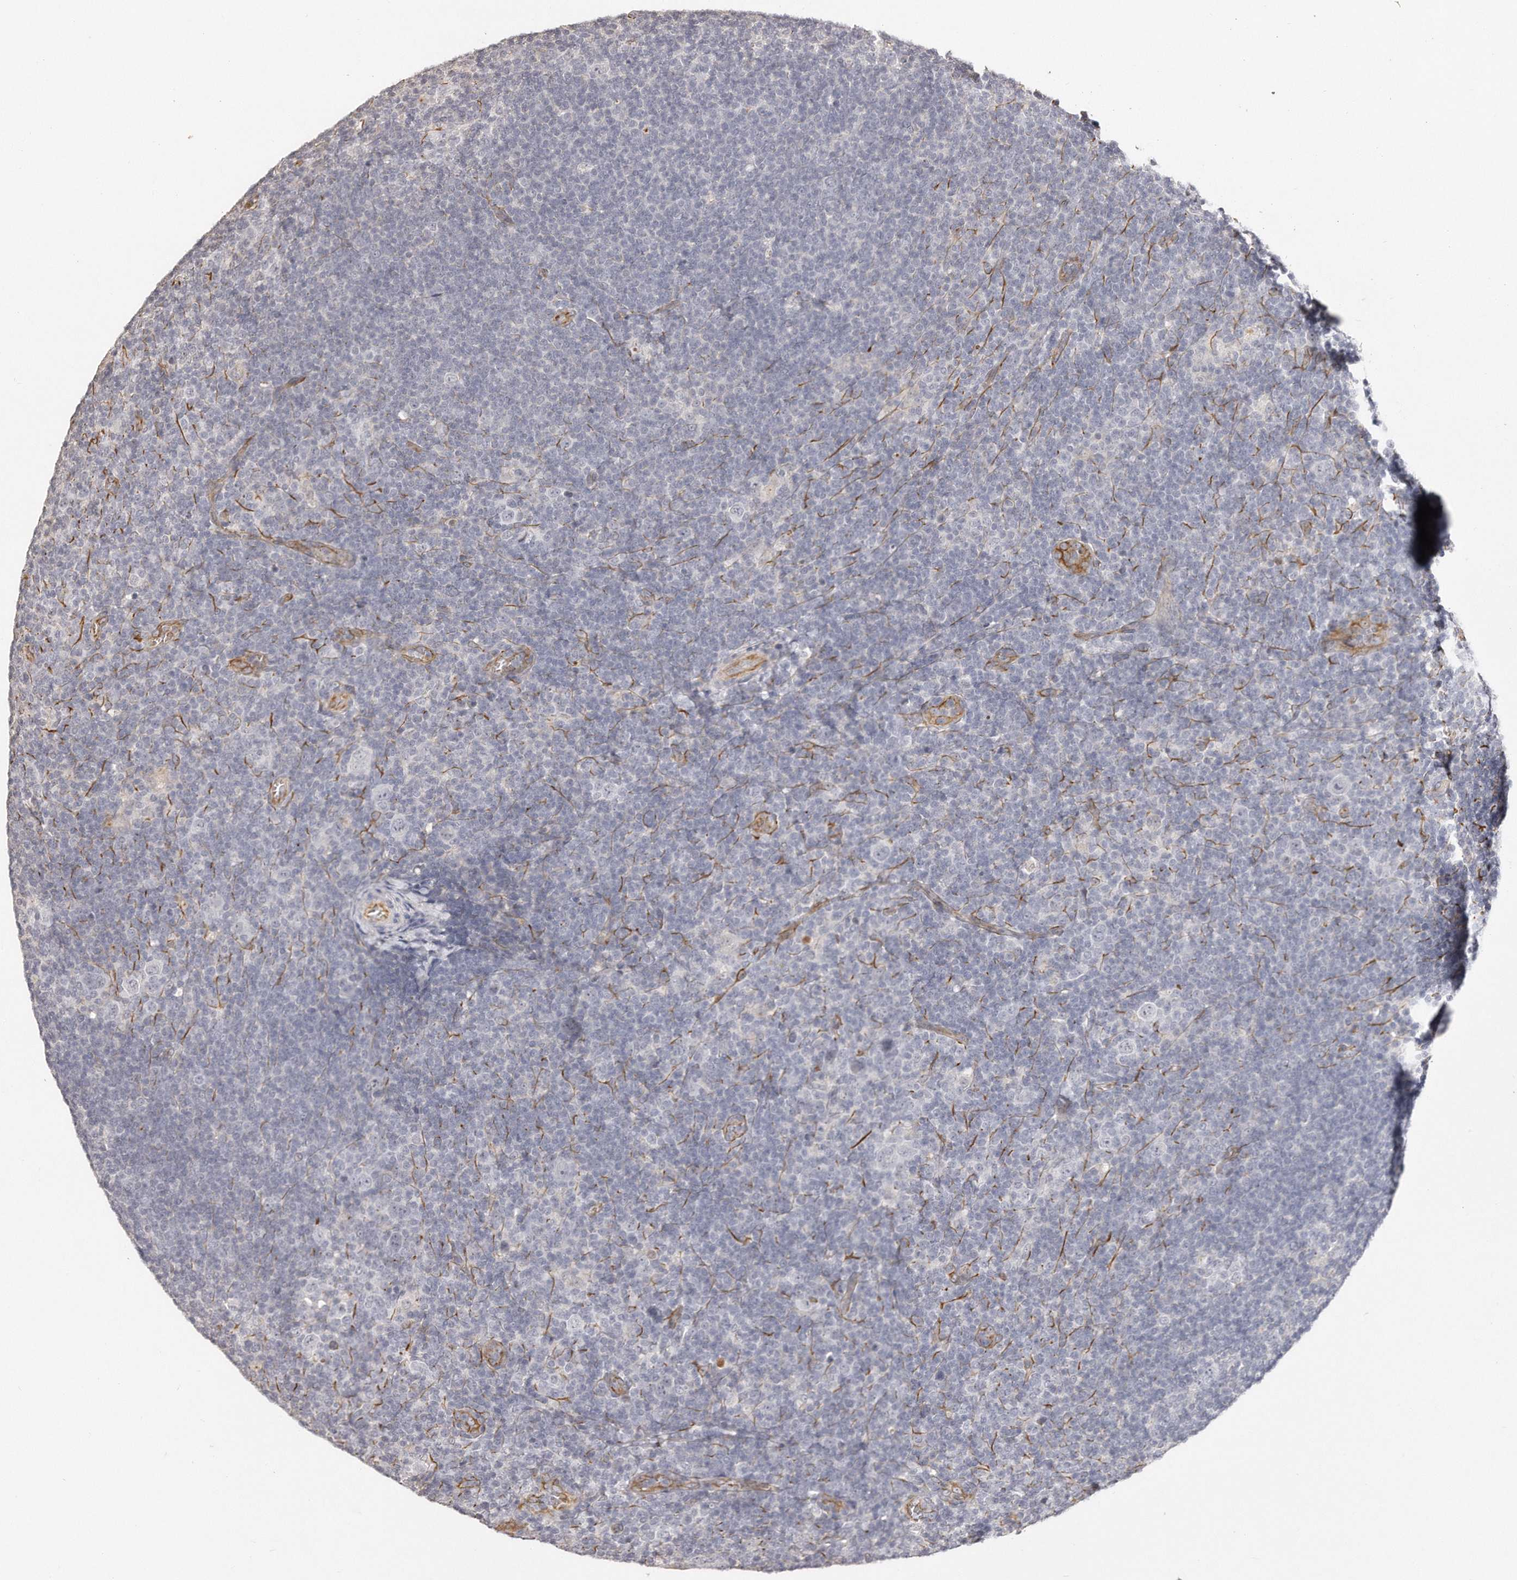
{"staining": {"intensity": "negative", "quantity": "none", "location": "none"}, "tissue": "lymphoma", "cell_type": "Tumor cells", "image_type": "cancer", "snomed": [{"axis": "morphology", "description": "Hodgkin's disease, NOS"}, {"axis": "topography", "description": "Lymph node"}], "caption": "IHC photomicrograph of lymphoma stained for a protein (brown), which shows no expression in tumor cells. (DAB (3,3'-diaminobenzidine) immunohistochemistry with hematoxylin counter stain).", "gene": "ZYG11A", "patient": {"sex": "female", "age": 57}}